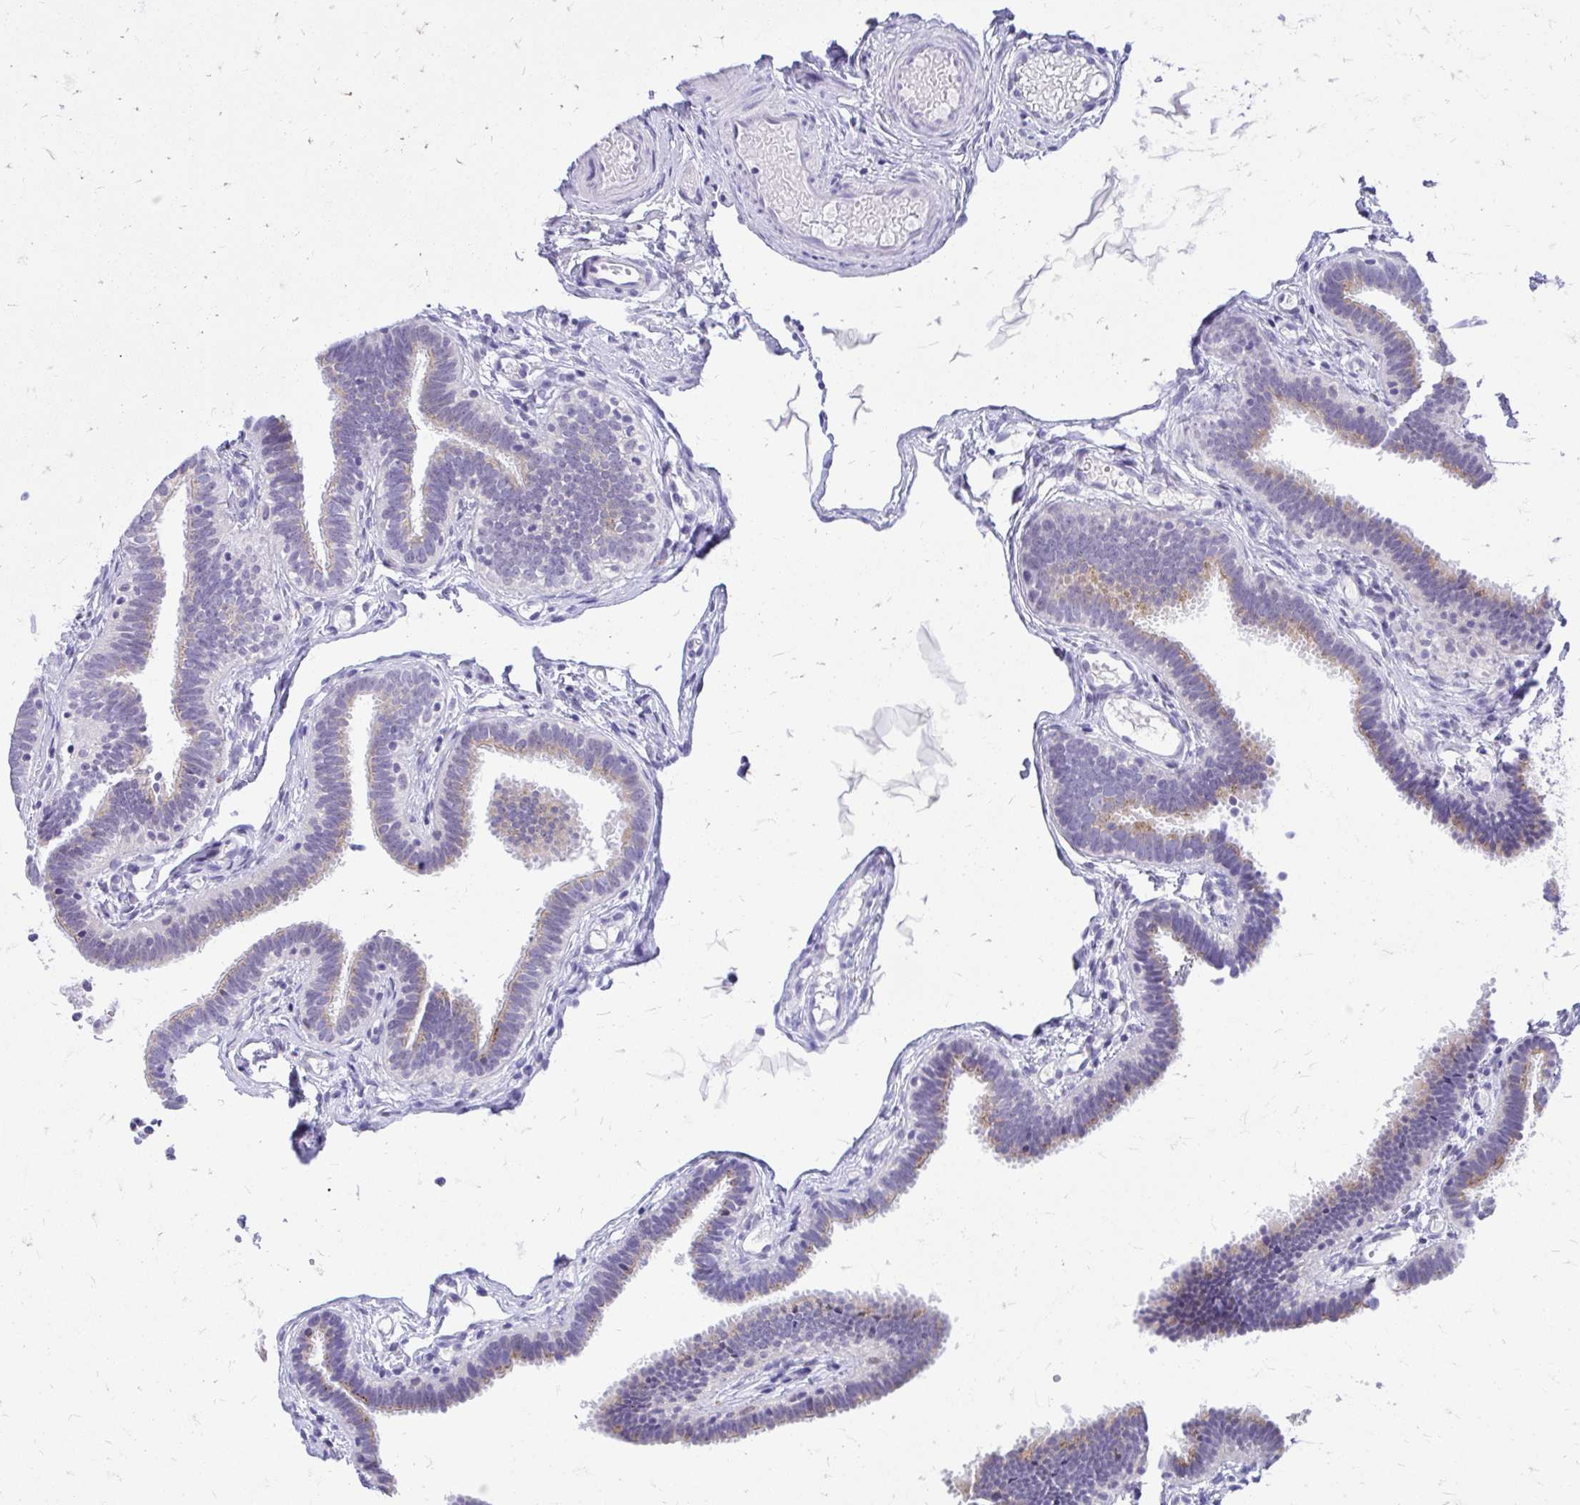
{"staining": {"intensity": "moderate", "quantity": "25%-75%", "location": "cytoplasmic/membranous"}, "tissue": "fallopian tube", "cell_type": "Glandular cells", "image_type": "normal", "snomed": [{"axis": "morphology", "description": "Normal tissue, NOS"}, {"axis": "topography", "description": "Fallopian tube"}], "caption": "DAB immunohistochemical staining of normal human fallopian tube reveals moderate cytoplasmic/membranous protein staining in about 25%-75% of glandular cells. (DAB IHC, brown staining for protein, blue staining for nuclei).", "gene": "GLB1L2", "patient": {"sex": "female", "age": 37}}